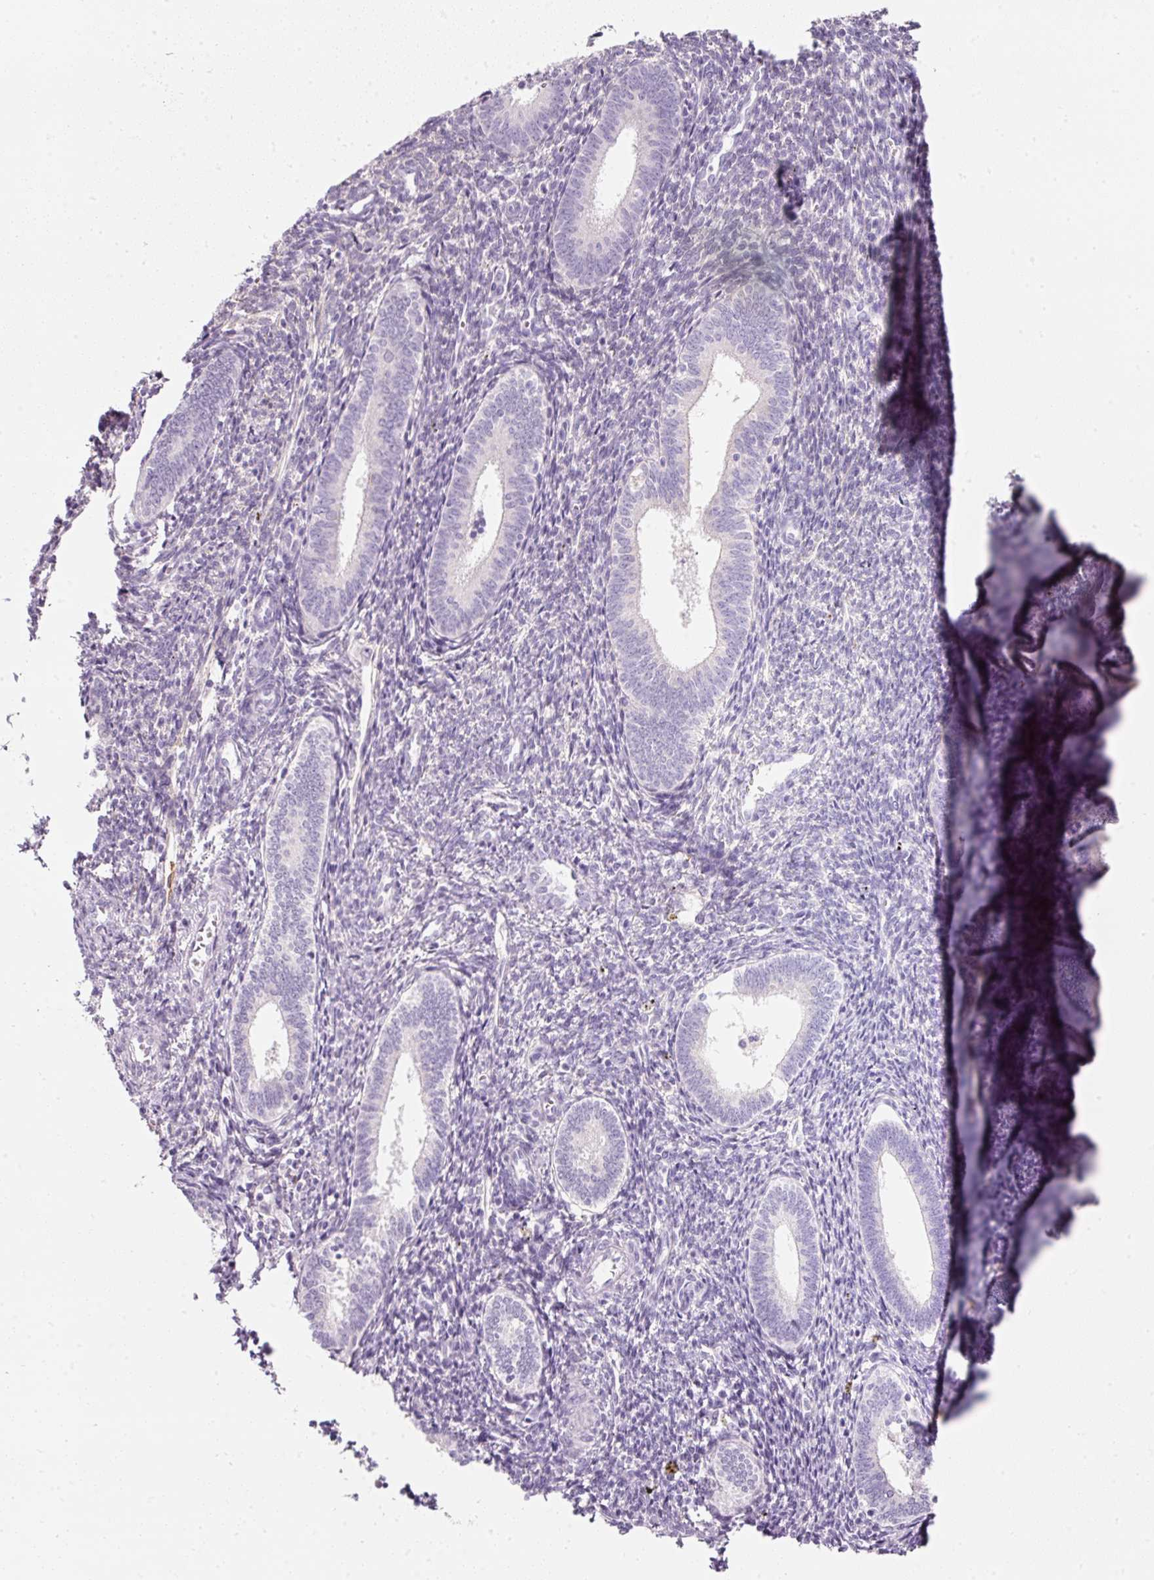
{"staining": {"intensity": "negative", "quantity": "none", "location": "none"}, "tissue": "endometrium", "cell_type": "Cells in endometrial stroma", "image_type": "normal", "snomed": [{"axis": "morphology", "description": "Normal tissue, NOS"}, {"axis": "topography", "description": "Endometrium"}], "caption": "Immunohistochemistry (IHC) micrograph of unremarkable human endometrium stained for a protein (brown), which demonstrates no positivity in cells in endometrial stroma.", "gene": "DNM1", "patient": {"sex": "female", "age": 41}}